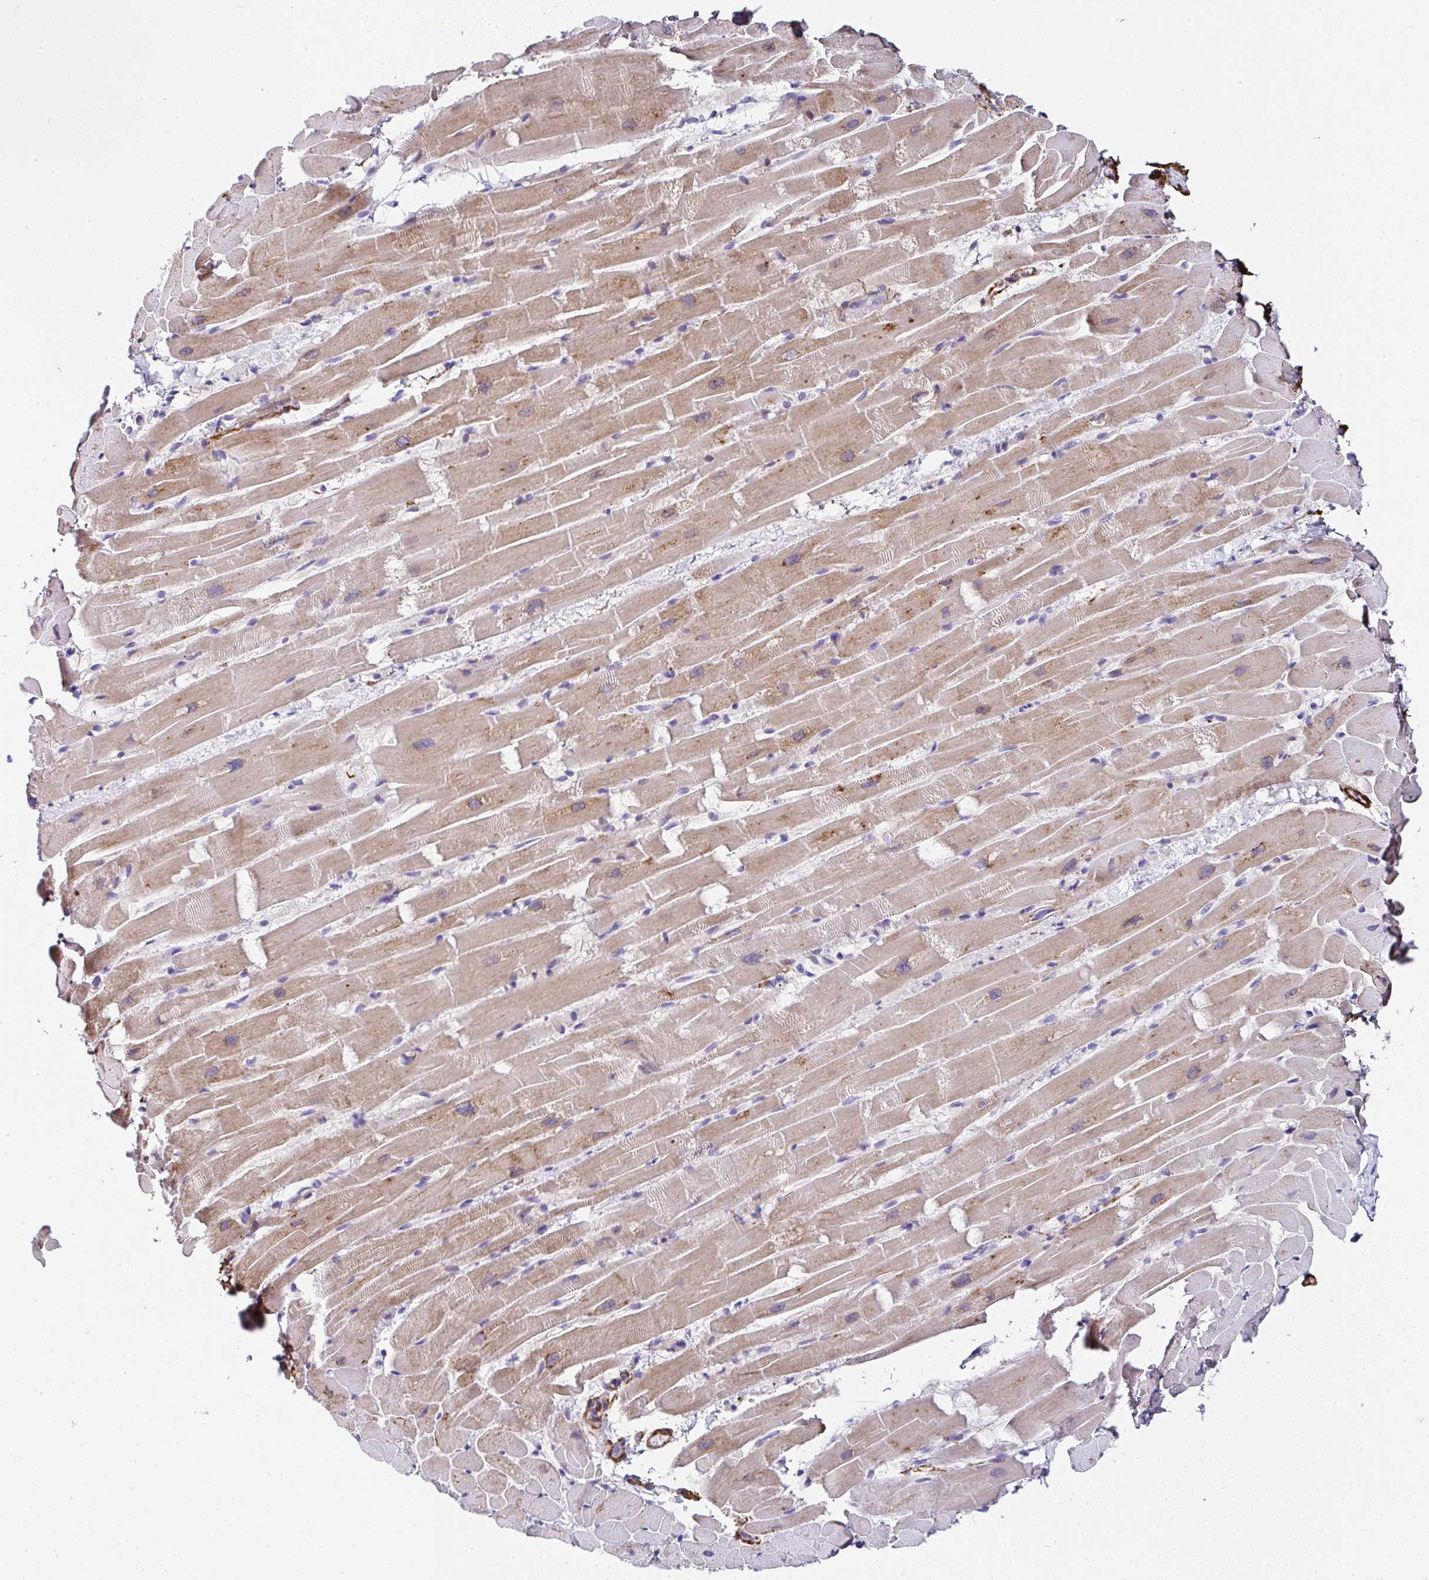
{"staining": {"intensity": "moderate", "quantity": "<25%", "location": "cytoplasmic/membranous"}, "tissue": "heart muscle", "cell_type": "Cardiomyocytes", "image_type": "normal", "snomed": [{"axis": "morphology", "description": "Normal tissue, NOS"}, {"axis": "topography", "description": "Heart"}], "caption": "Approximately <25% of cardiomyocytes in benign human heart muscle display moderate cytoplasmic/membranous protein expression as visualized by brown immunohistochemical staining.", "gene": "PPFIA4", "patient": {"sex": "male", "age": 37}}